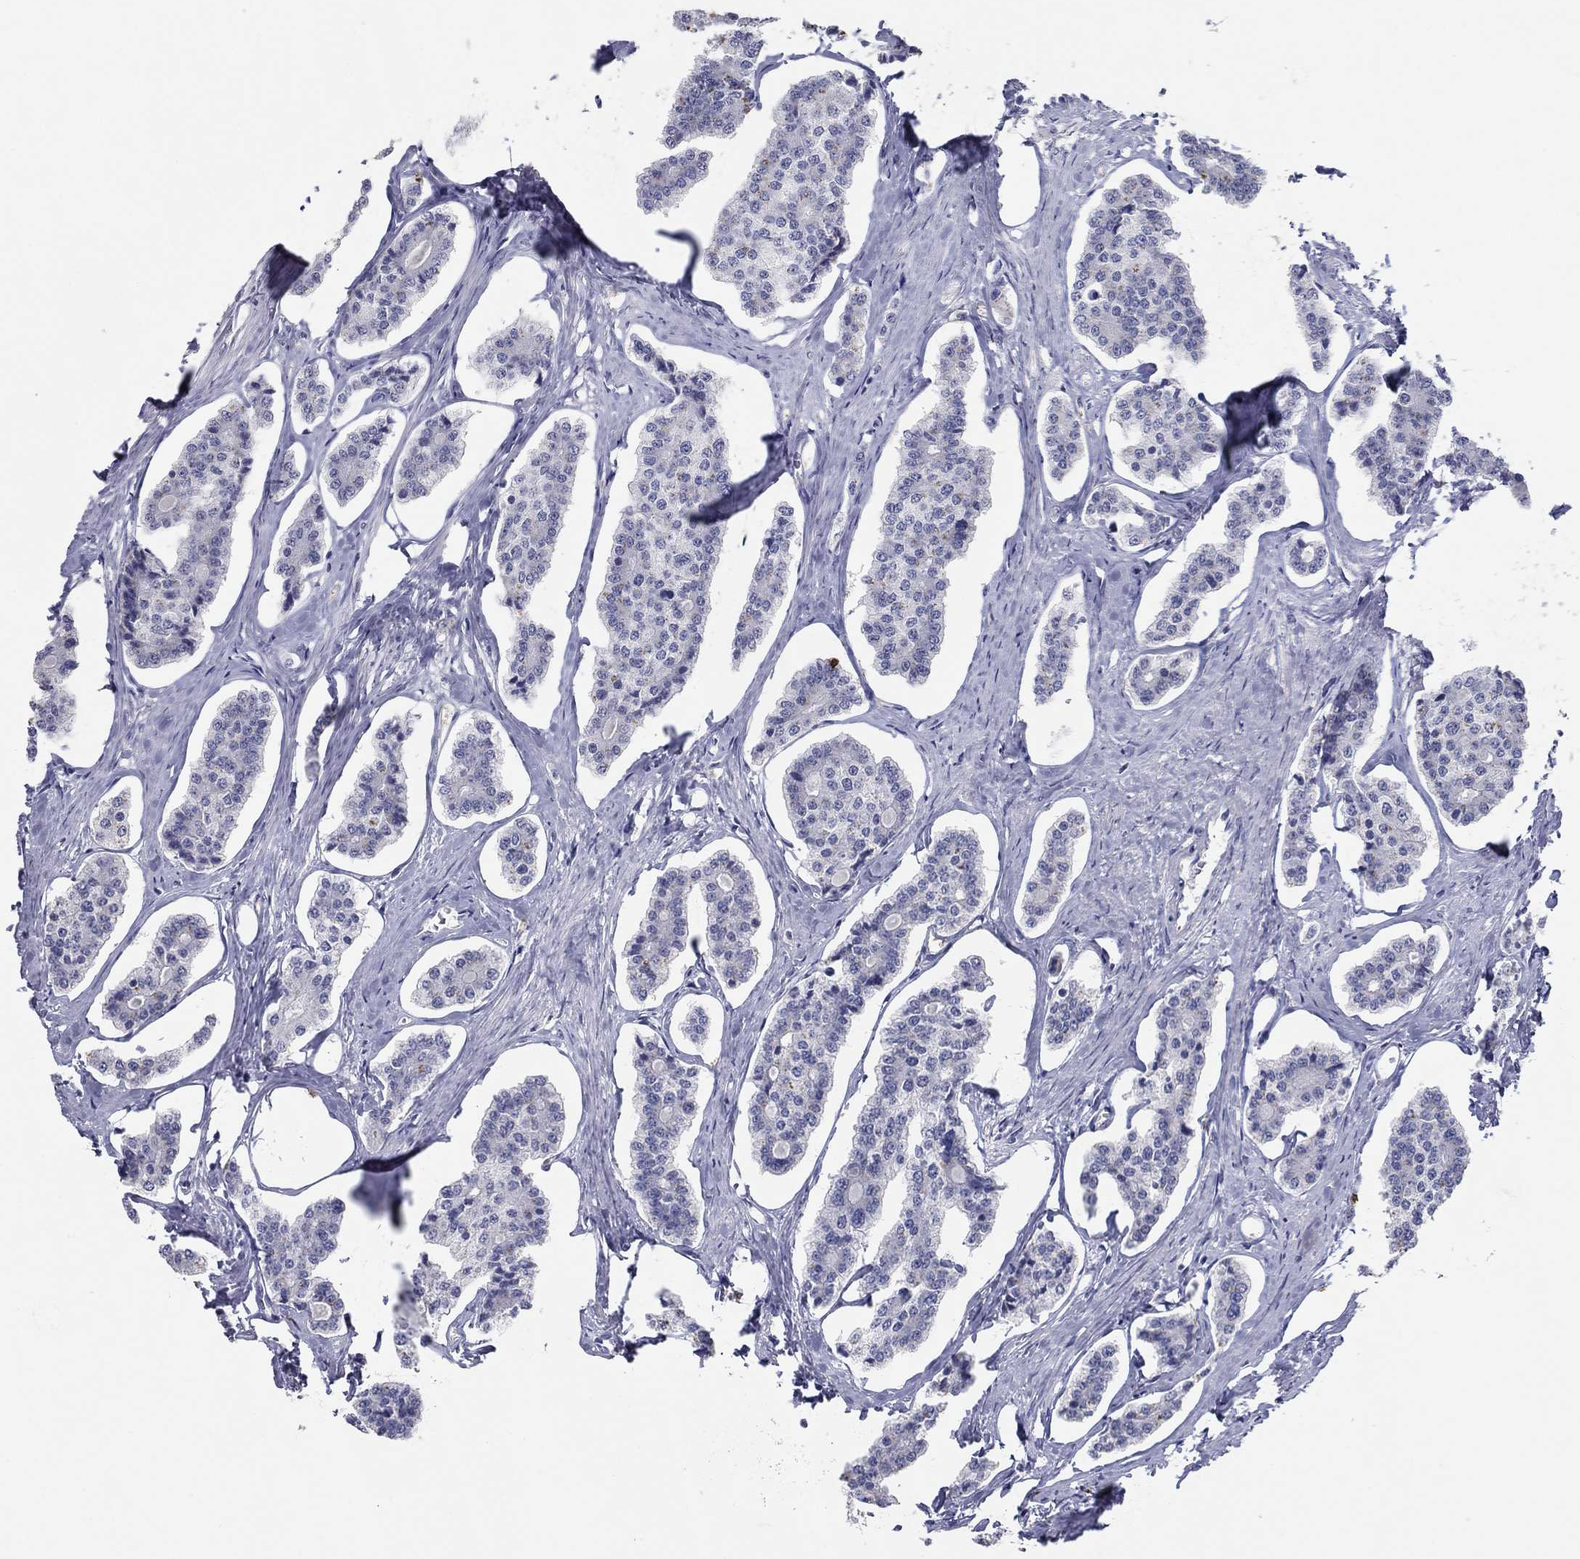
{"staining": {"intensity": "negative", "quantity": "none", "location": "none"}, "tissue": "carcinoid", "cell_type": "Tumor cells", "image_type": "cancer", "snomed": [{"axis": "morphology", "description": "Carcinoid, malignant, NOS"}, {"axis": "topography", "description": "Small intestine"}], "caption": "Malignant carcinoid stained for a protein using immunohistochemistry (IHC) reveals no expression tumor cells.", "gene": "ITGAE", "patient": {"sex": "female", "age": 65}}